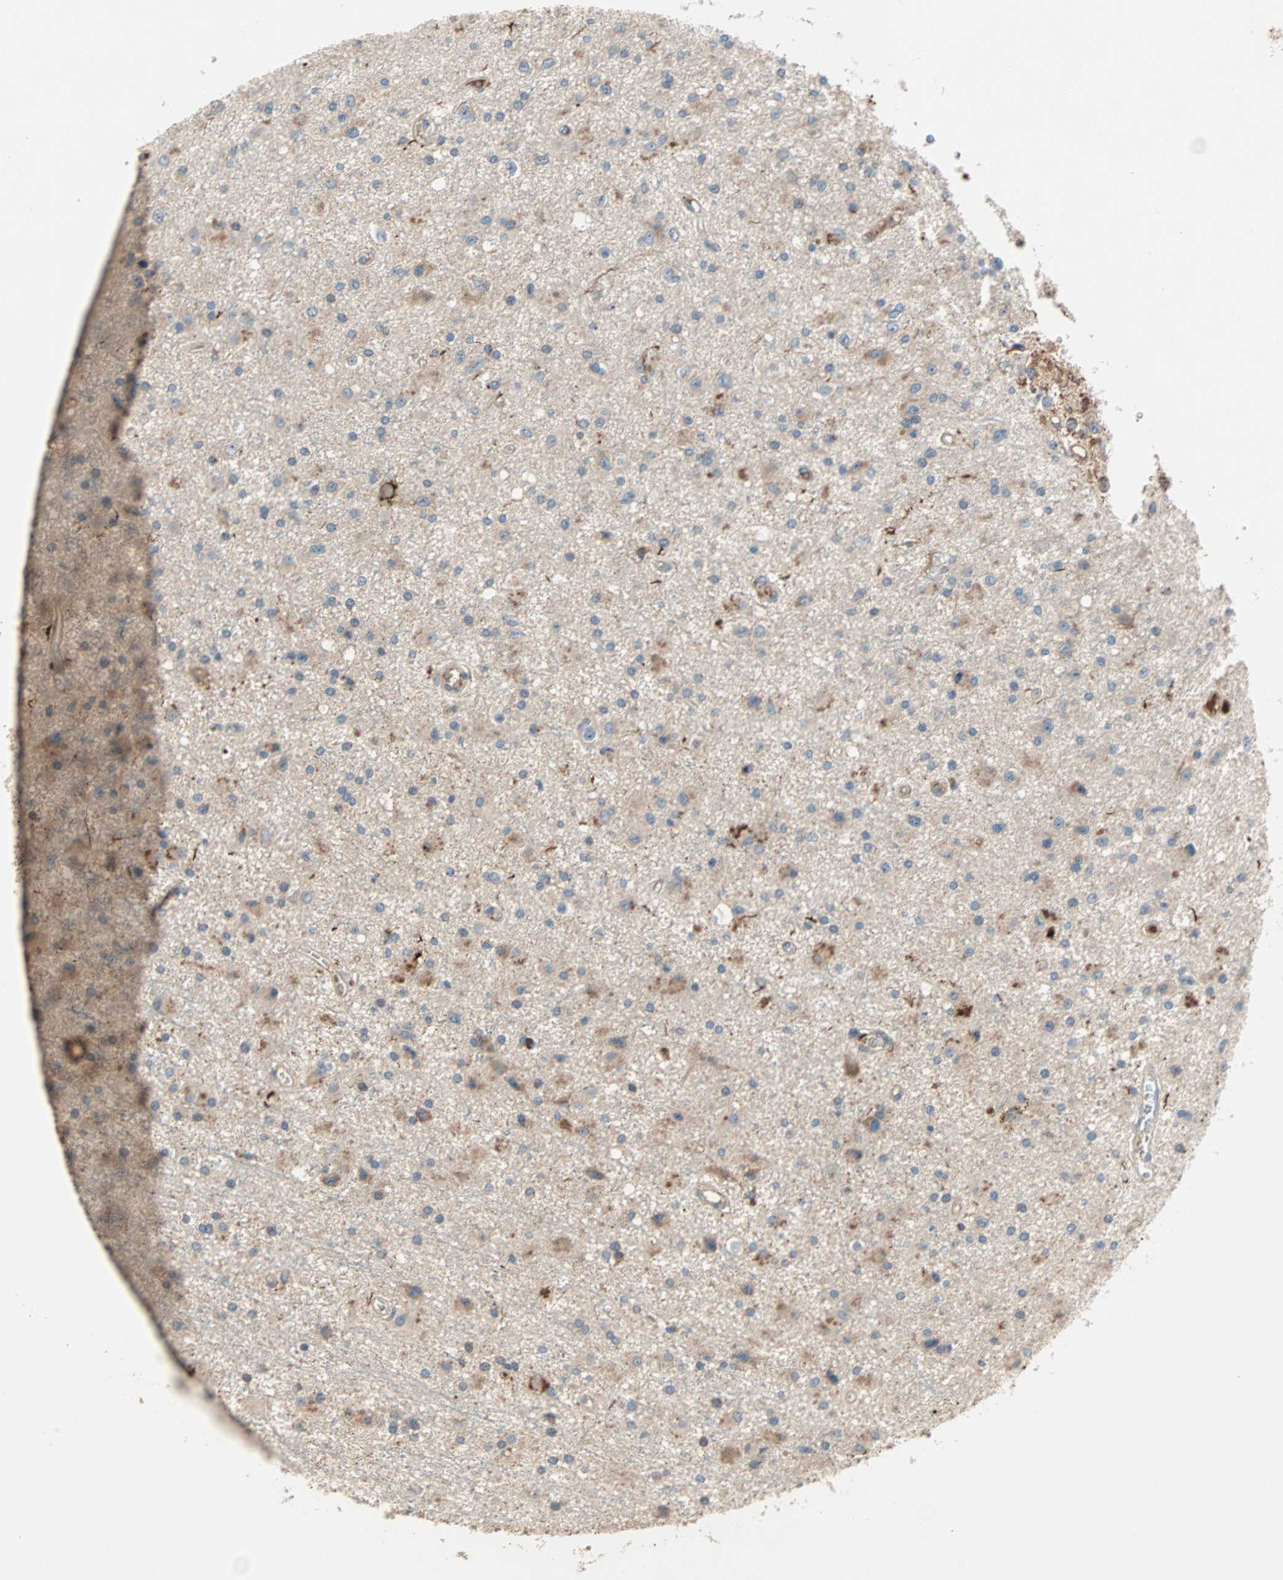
{"staining": {"intensity": "weak", "quantity": "25%-75%", "location": "cytoplasmic/membranous"}, "tissue": "glioma", "cell_type": "Tumor cells", "image_type": "cancer", "snomed": [{"axis": "morphology", "description": "Glioma, malignant, Low grade"}, {"axis": "topography", "description": "Brain"}], "caption": "Malignant low-grade glioma was stained to show a protein in brown. There is low levels of weak cytoplasmic/membranous expression in about 25%-75% of tumor cells. Immunohistochemistry stains the protein in brown and the nuclei are stained blue.", "gene": "PROS1", "patient": {"sex": "male", "age": 58}}